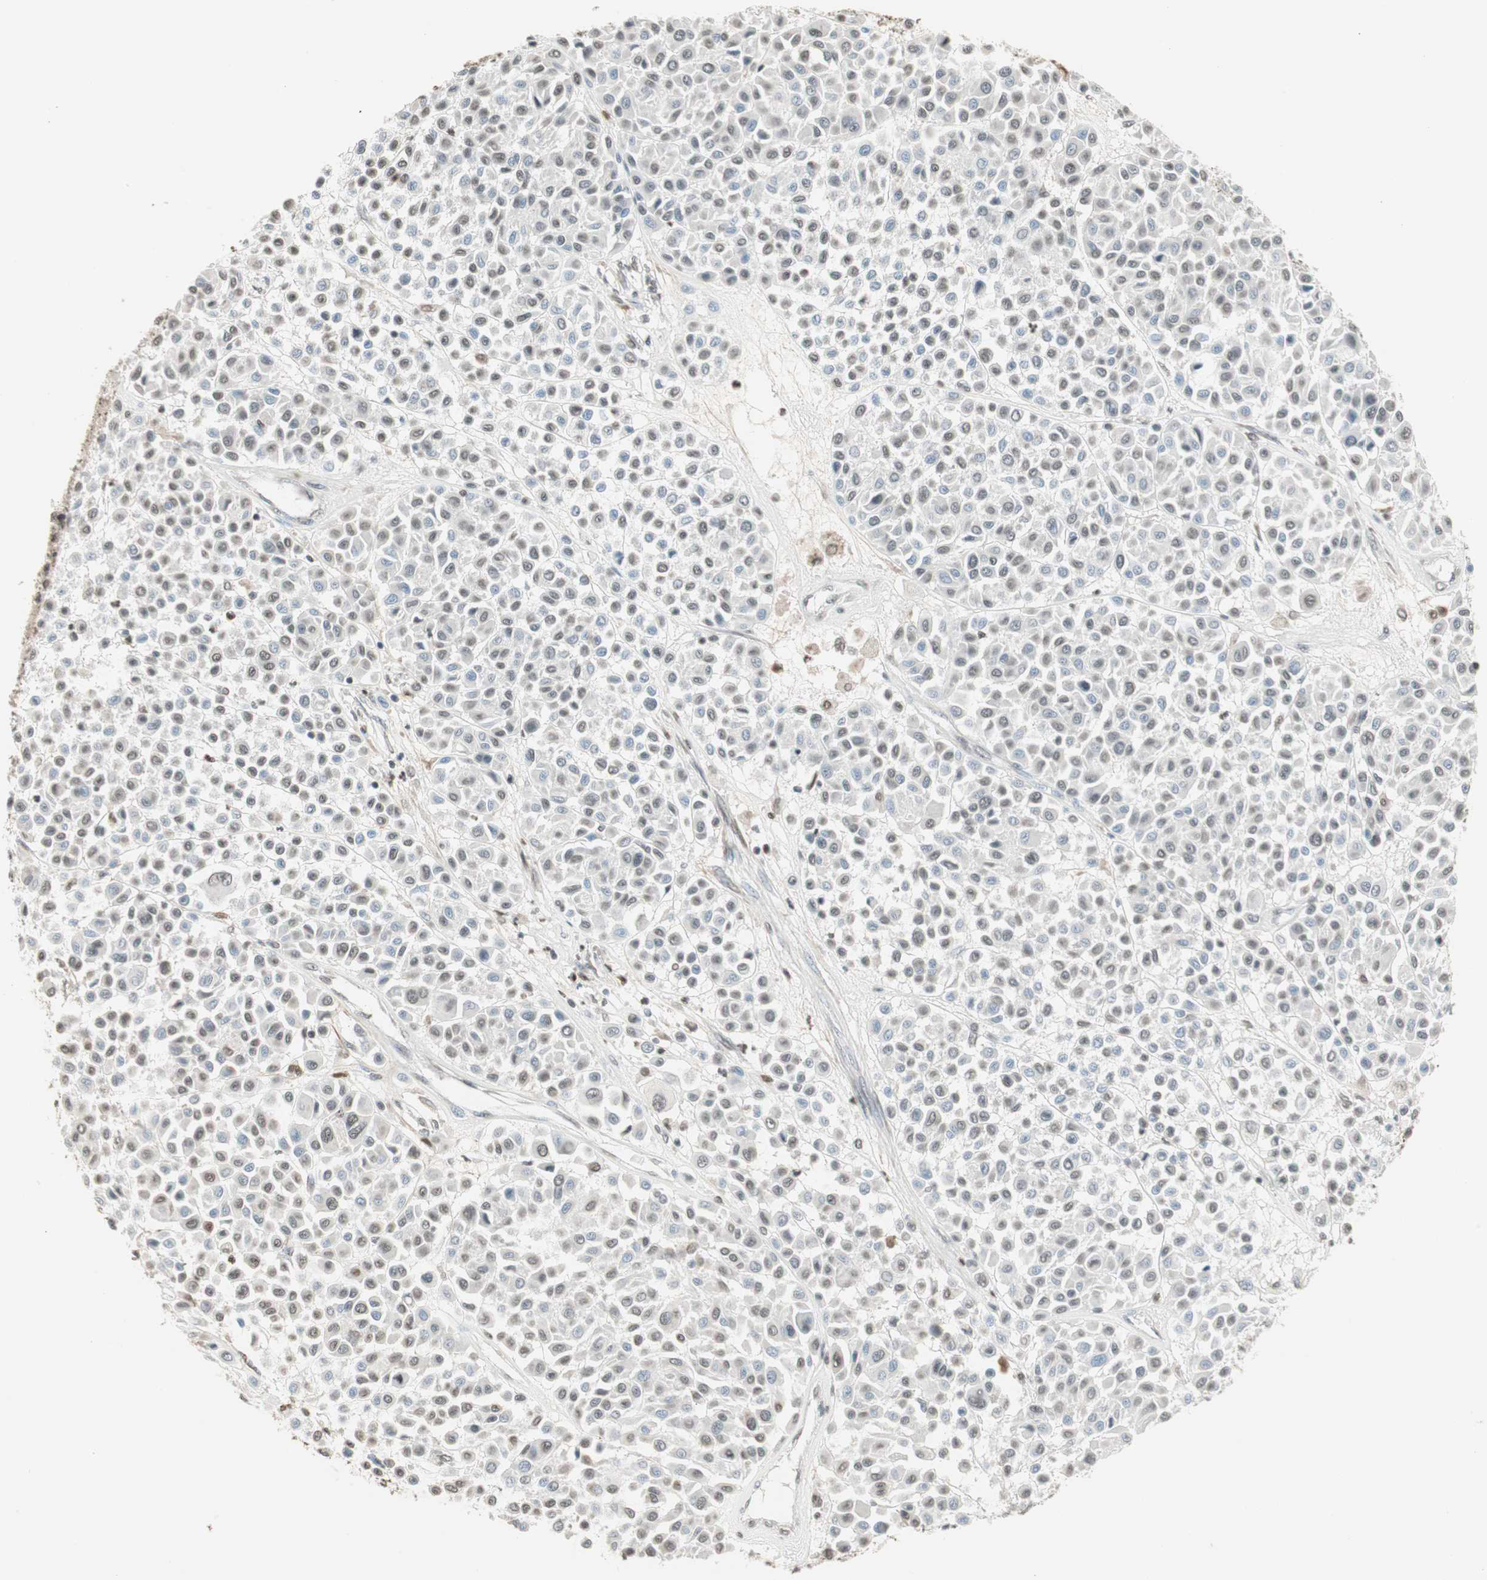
{"staining": {"intensity": "weak", "quantity": "25%-75%", "location": "nuclear"}, "tissue": "melanoma", "cell_type": "Tumor cells", "image_type": "cancer", "snomed": [{"axis": "morphology", "description": "Malignant melanoma, Metastatic site"}, {"axis": "topography", "description": "Soft tissue"}], "caption": "Human malignant melanoma (metastatic site) stained with a brown dye demonstrates weak nuclear positive positivity in approximately 25%-75% of tumor cells.", "gene": "PRELID1", "patient": {"sex": "male", "age": 41}}